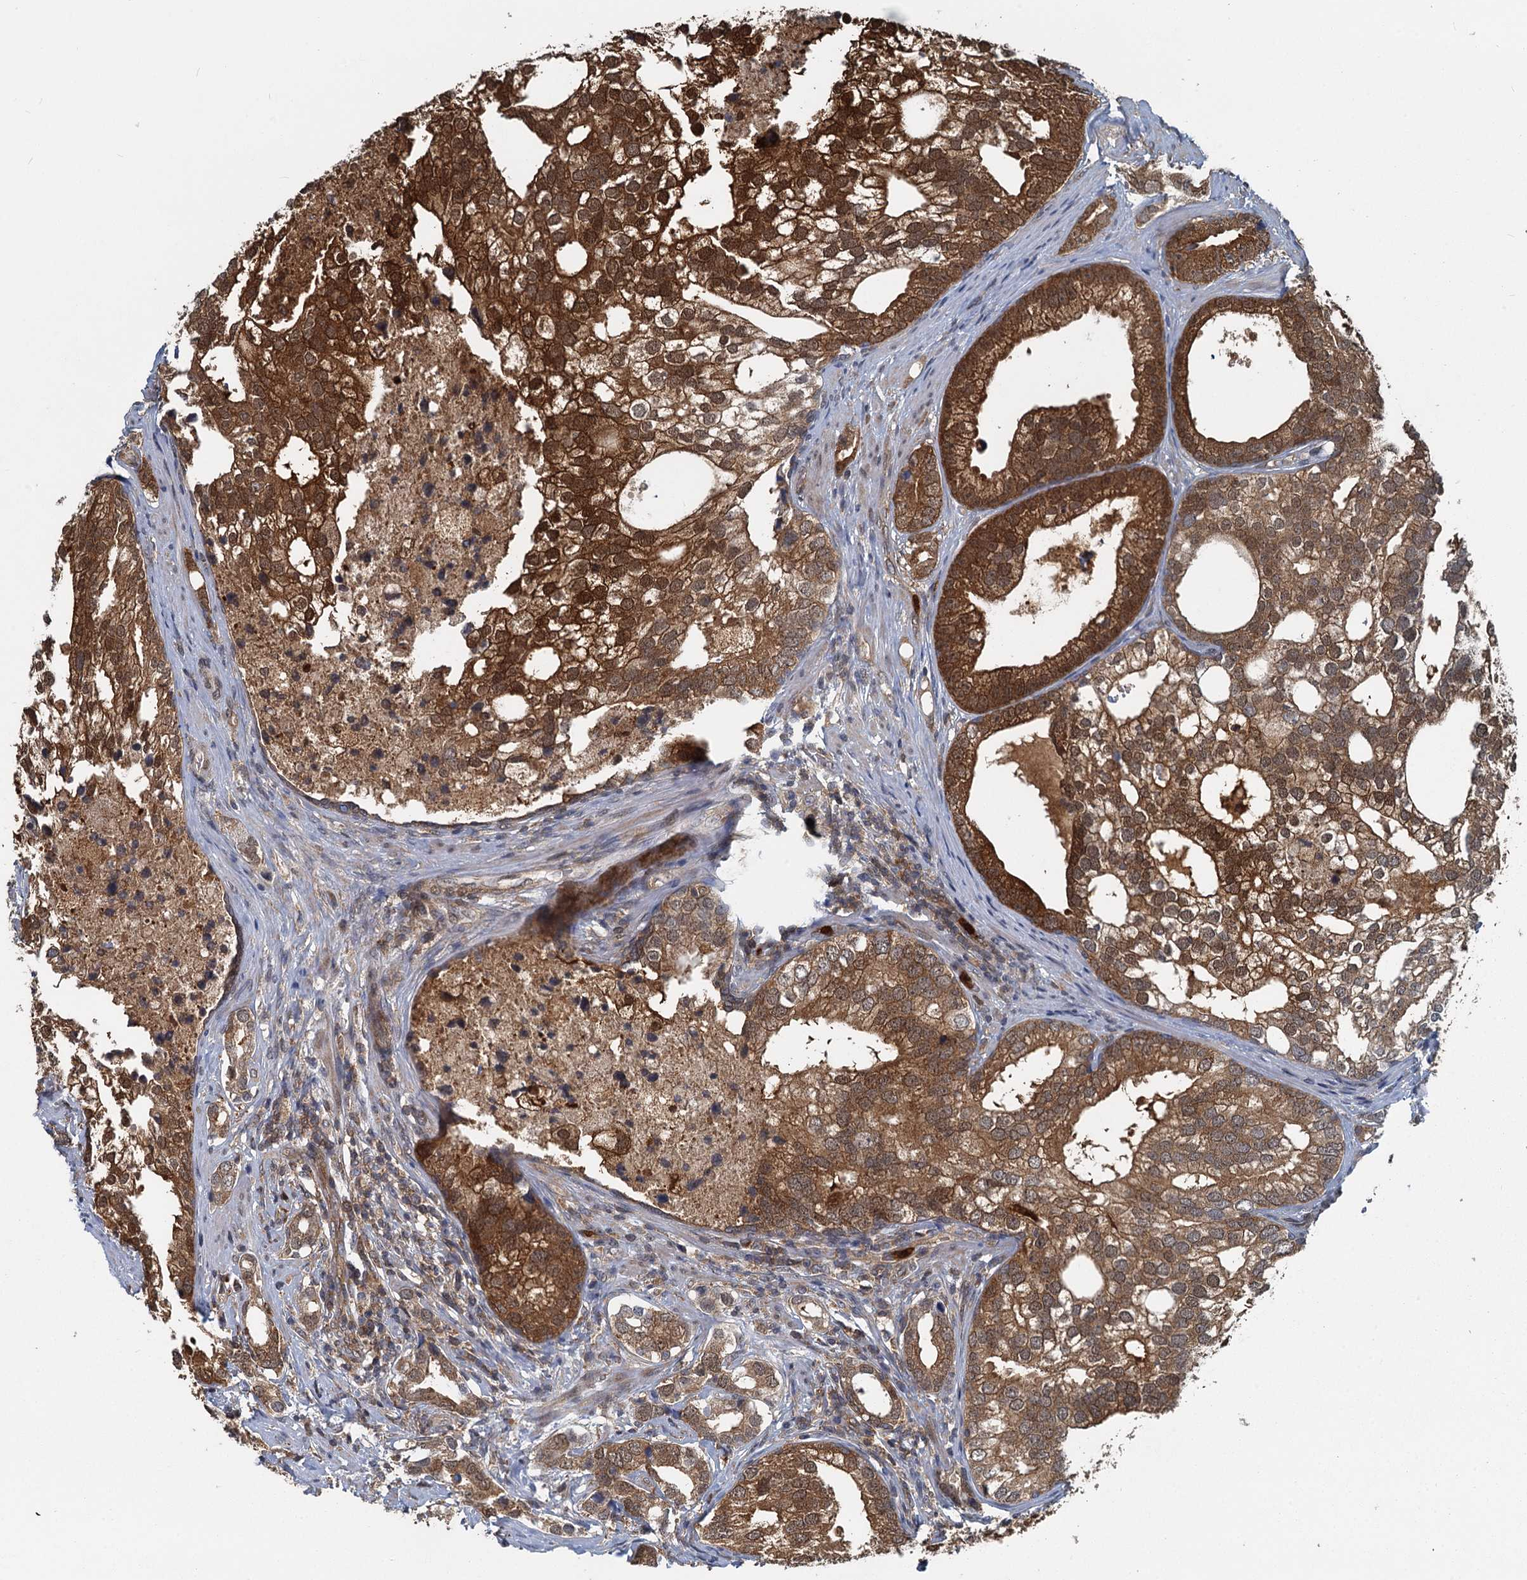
{"staining": {"intensity": "strong", "quantity": ">75%", "location": "cytoplasmic/membranous,nuclear"}, "tissue": "prostate cancer", "cell_type": "Tumor cells", "image_type": "cancer", "snomed": [{"axis": "morphology", "description": "Adenocarcinoma, High grade"}, {"axis": "topography", "description": "Prostate"}], "caption": "Strong cytoplasmic/membranous and nuclear staining for a protein is appreciated in about >75% of tumor cells of prostate high-grade adenocarcinoma using IHC.", "gene": "GPI", "patient": {"sex": "male", "age": 75}}